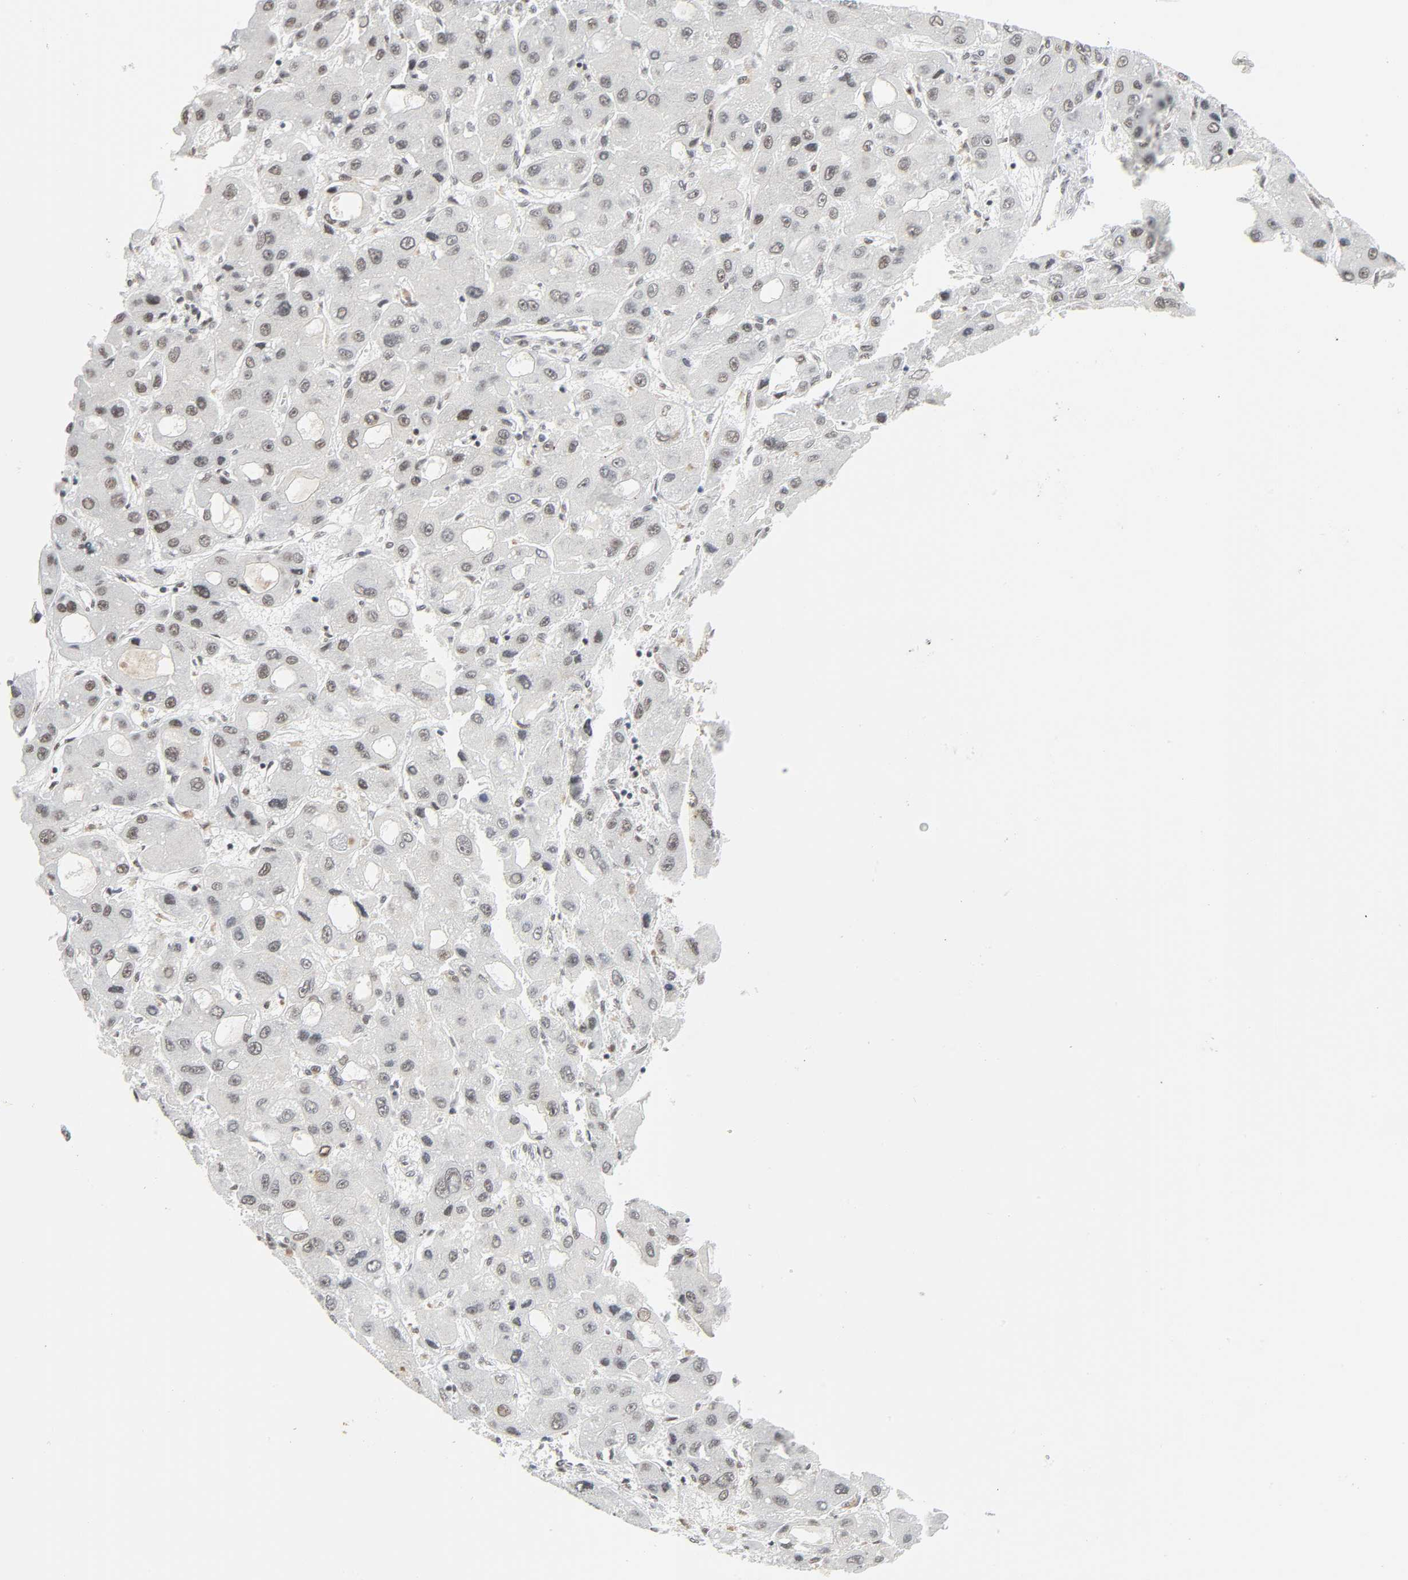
{"staining": {"intensity": "weak", "quantity": ">75%", "location": "nuclear"}, "tissue": "liver cancer", "cell_type": "Tumor cells", "image_type": "cancer", "snomed": [{"axis": "morphology", "description": "Carcinoma, Hepatocellular, NOS"}, {"axis": "topography", "description": "Liver"}], "caption": "DAB (3,3'-diaminobenzidine) immunohistochemical staining of human hepatocellular carcinoma (liver) reveals weak nuclear protein positivity in about >75% of tumor cells. (Brightfield microscopy of DAB IHC at high magnification).", "gene": "CDK7", "patient": {"sex": "male", "age": 55}}